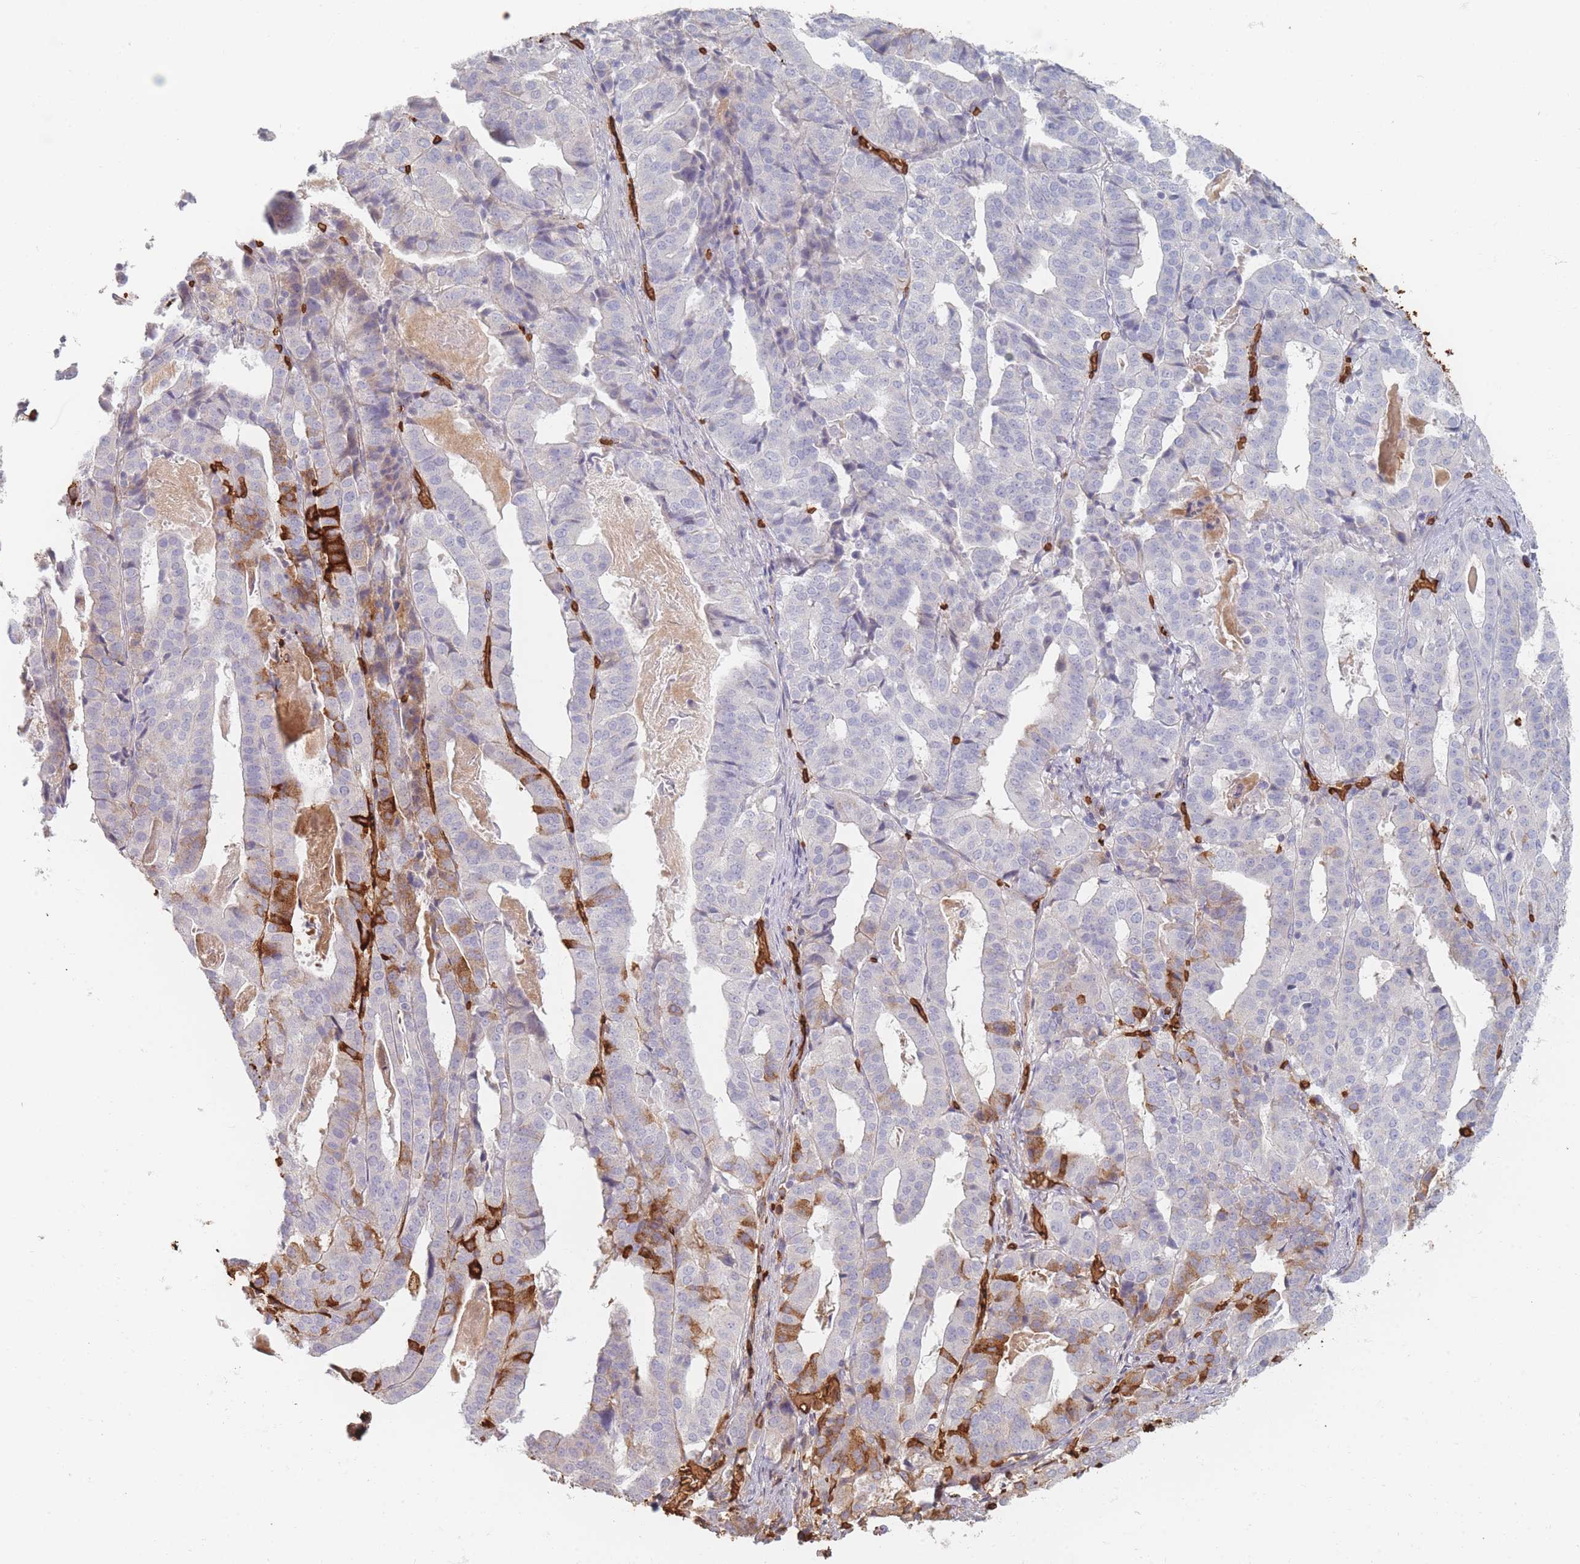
{"staining": {"intensity": "strong", "quantity": "<25%", "location": "cytoplasmic/membranous"}, "tissue": "stomach cancer", "cell_type": "Tumor cells", "image_type": "cancer", "snomed": [{"axis": "morphology", "description": "Adenocarcinoma, NOS"}, {"axis": "topography", "description": "Stomach"}], "caption": "Immunohistochemical staining of human stomach cancer (adenocarcinoma) demonstrates strong cytoplasmic/membranous protein staining in about <25% of tumor cells.", "gene": "SLC2A6", "patient": {"sex": "male", "age": 48}}